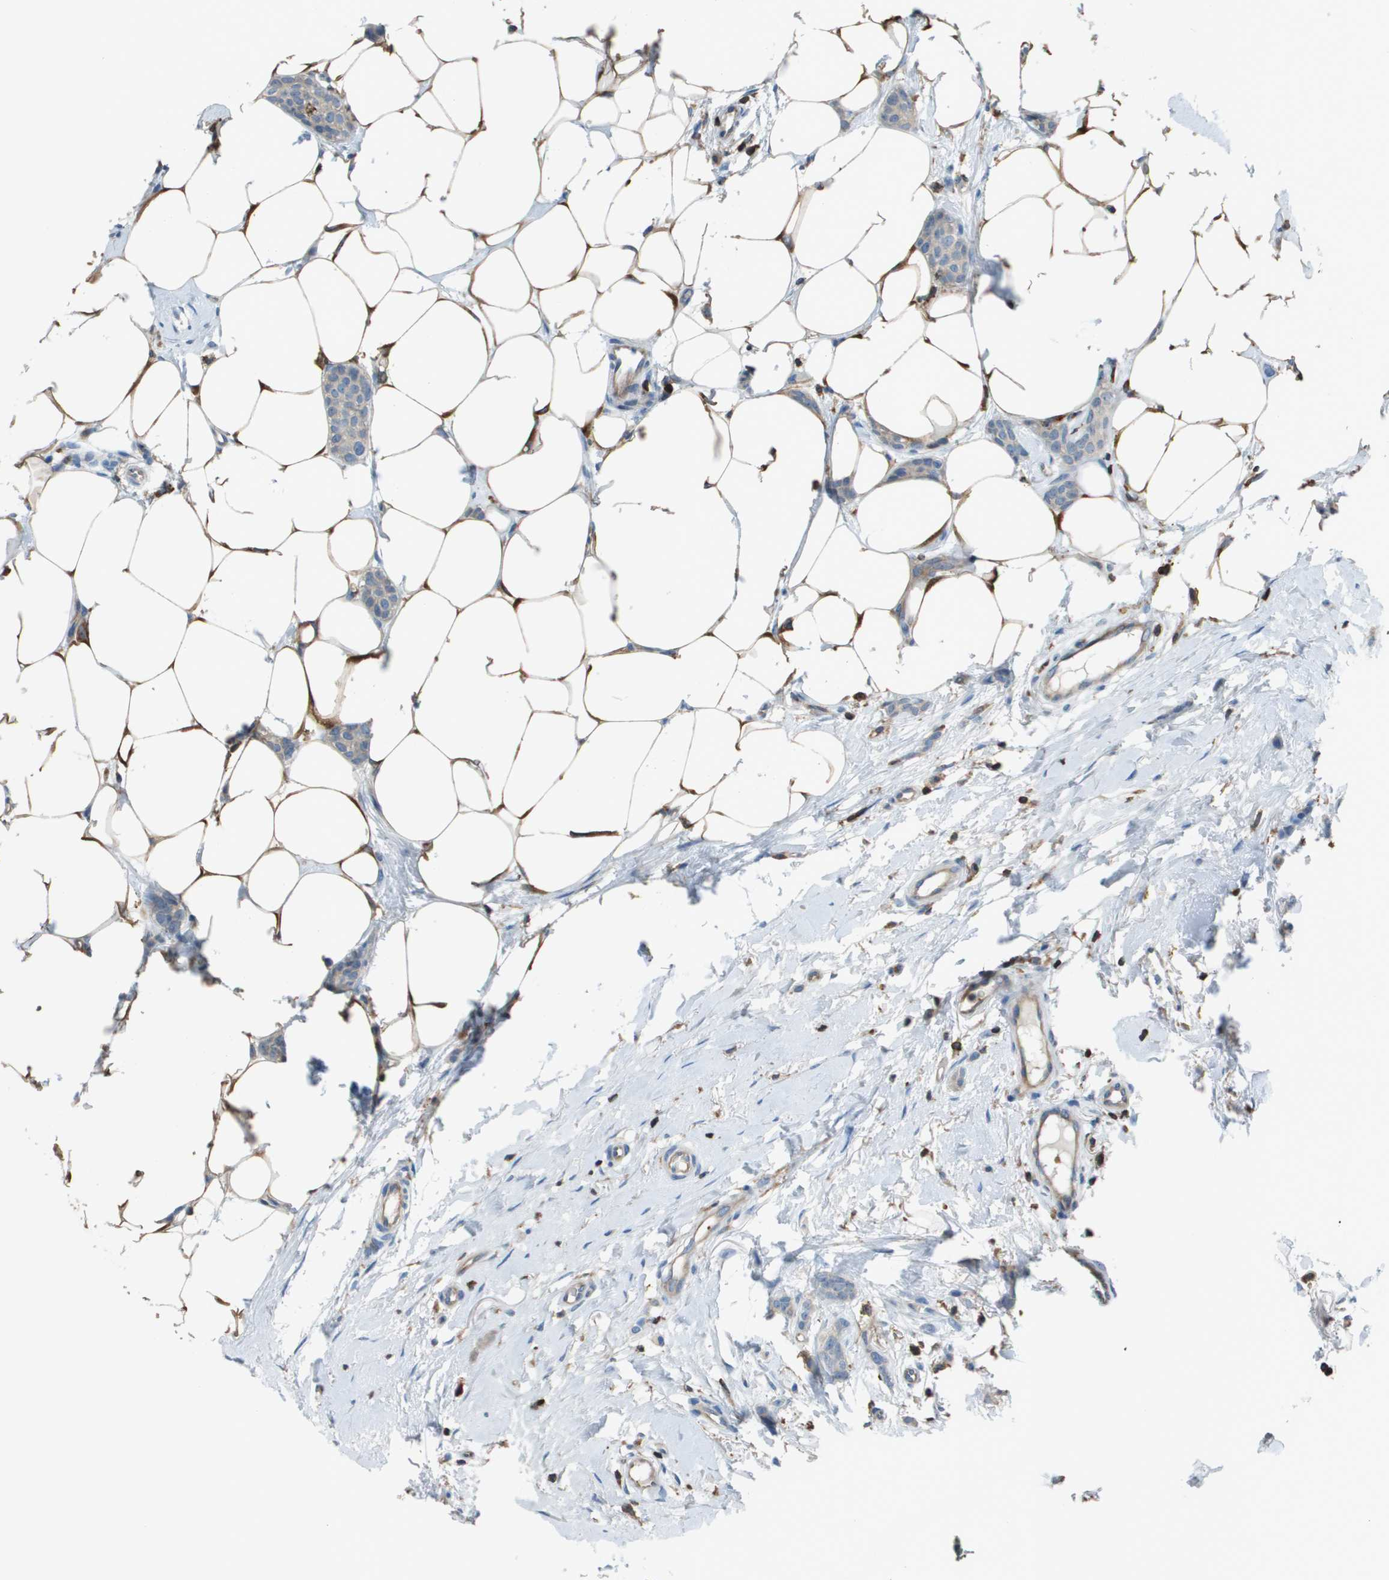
{"staining": {"intensity": "negative", "quantity": "none", "location": "none"}, "tissue": "breast cancer", "cell_type": "Tumor cells", "image_type": "cancer", "snomed": [{"axis": "morphology", "description": "Lobular carcinoma"}, {"axis": "topography", "description": "Skin"}, {"axis": "topography", "description": "Breast"}], "caption": "Breast lobular carcinoma was stained to show a protein in brown. There is no significant expression in tumor cells.", "gene": "APBB1IP", "patient": {"sex": "female", "age": 46}}